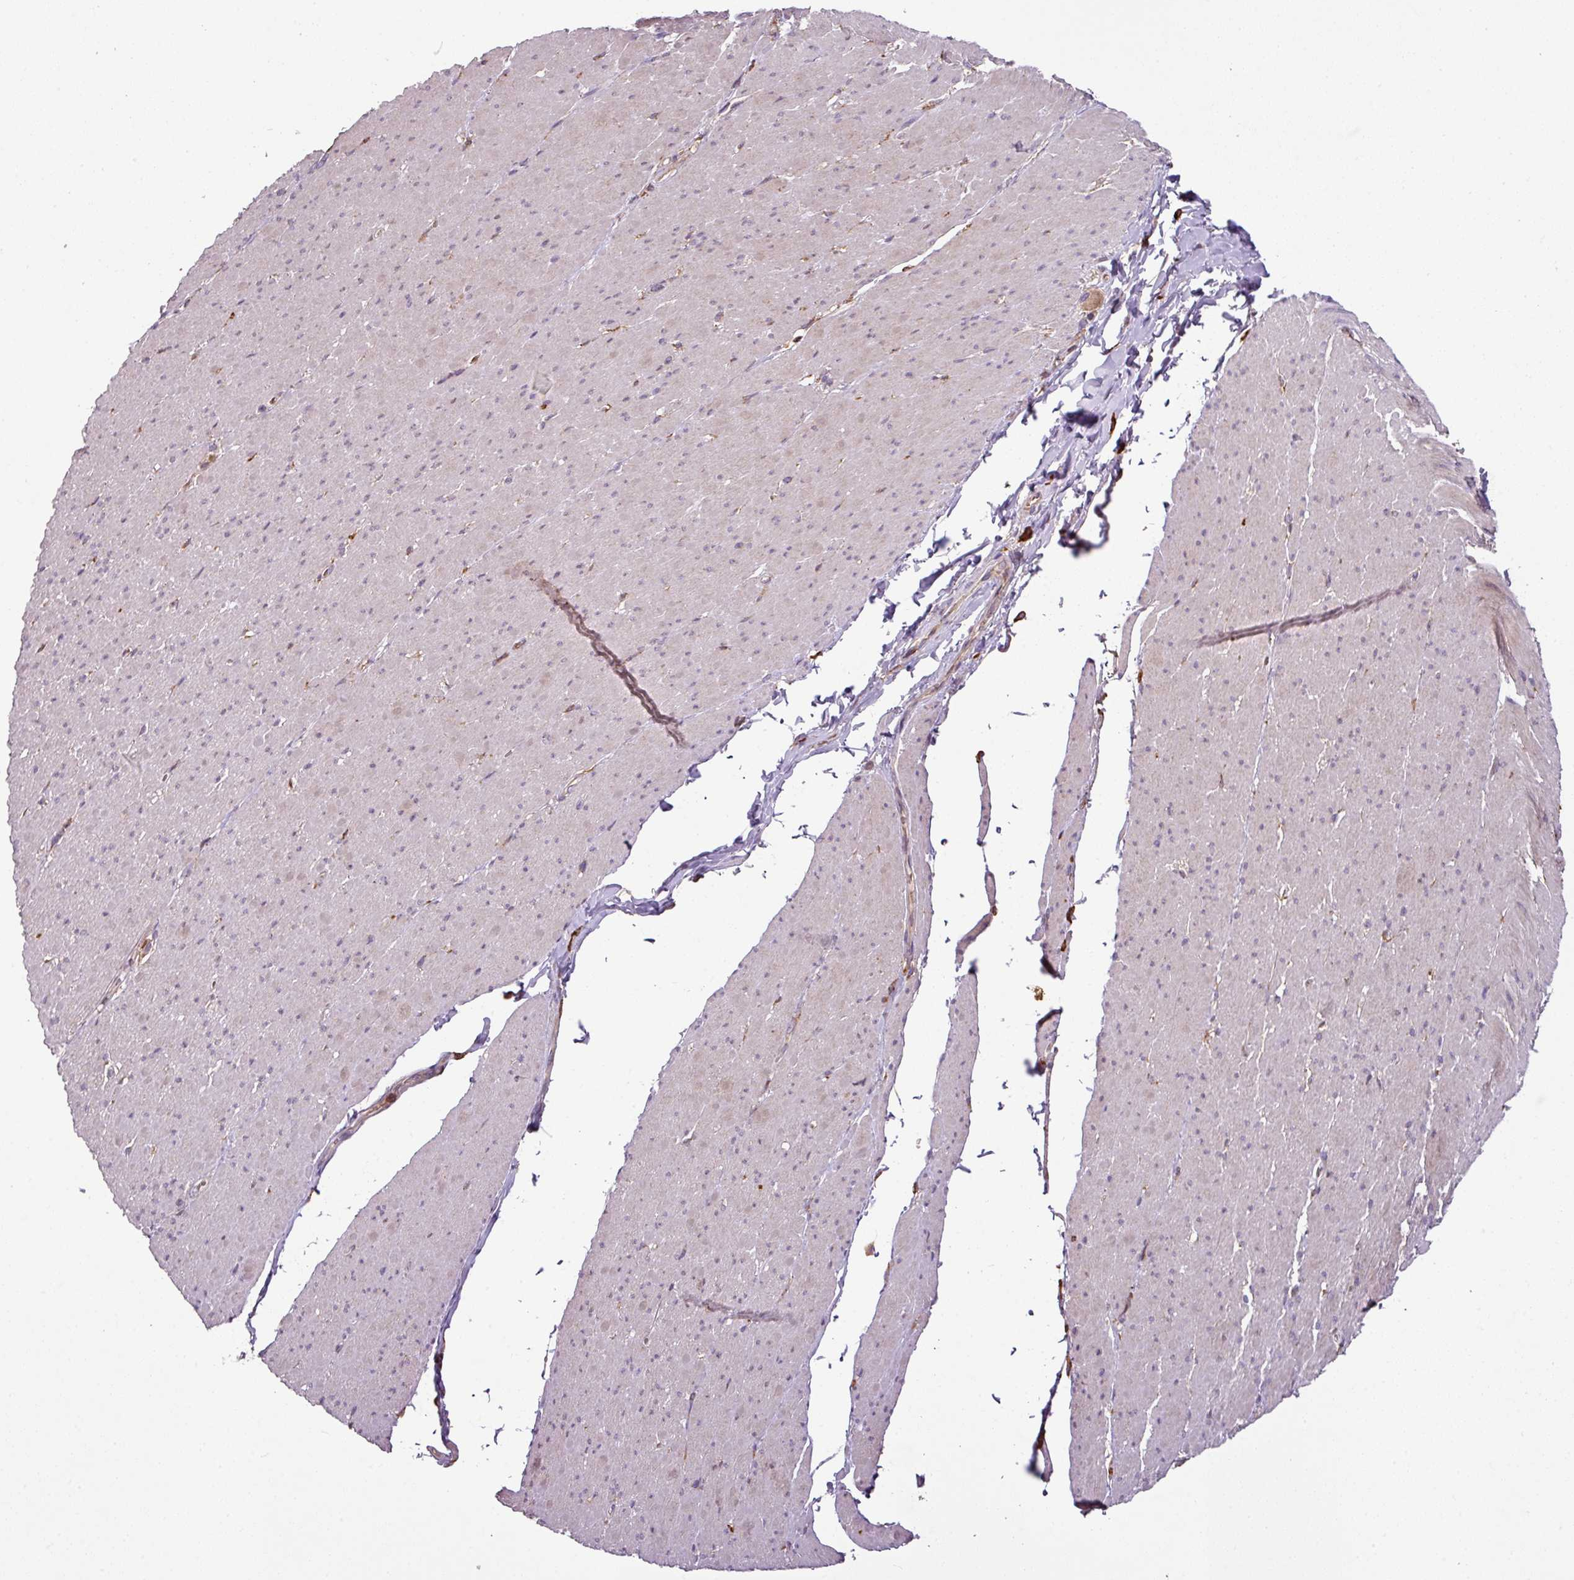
{"staining": {"intensity": "weak", "quantity": "25%-75%", "location": "cytoplasmic/membranous"}, "tissue": "smooth muscle", "cell_type": "Smooth muscle cells", "image_type": "normal", "snomed": [{"axis": "morphology", "description": "Normal tissue, NOS"}, {"axis": "topography", "description": "Smooth muscle"}, {"axis": "topography", "description": "Rectum"}], "caption": "Brown immunohistochemical staining in benign human smooth muscle shows weak cytoplasmic/membranous staining in about 25%-75% of smooth muscle cells.", "gene": "ZNF513", "patient": {"sex": "male", "age": 53}}